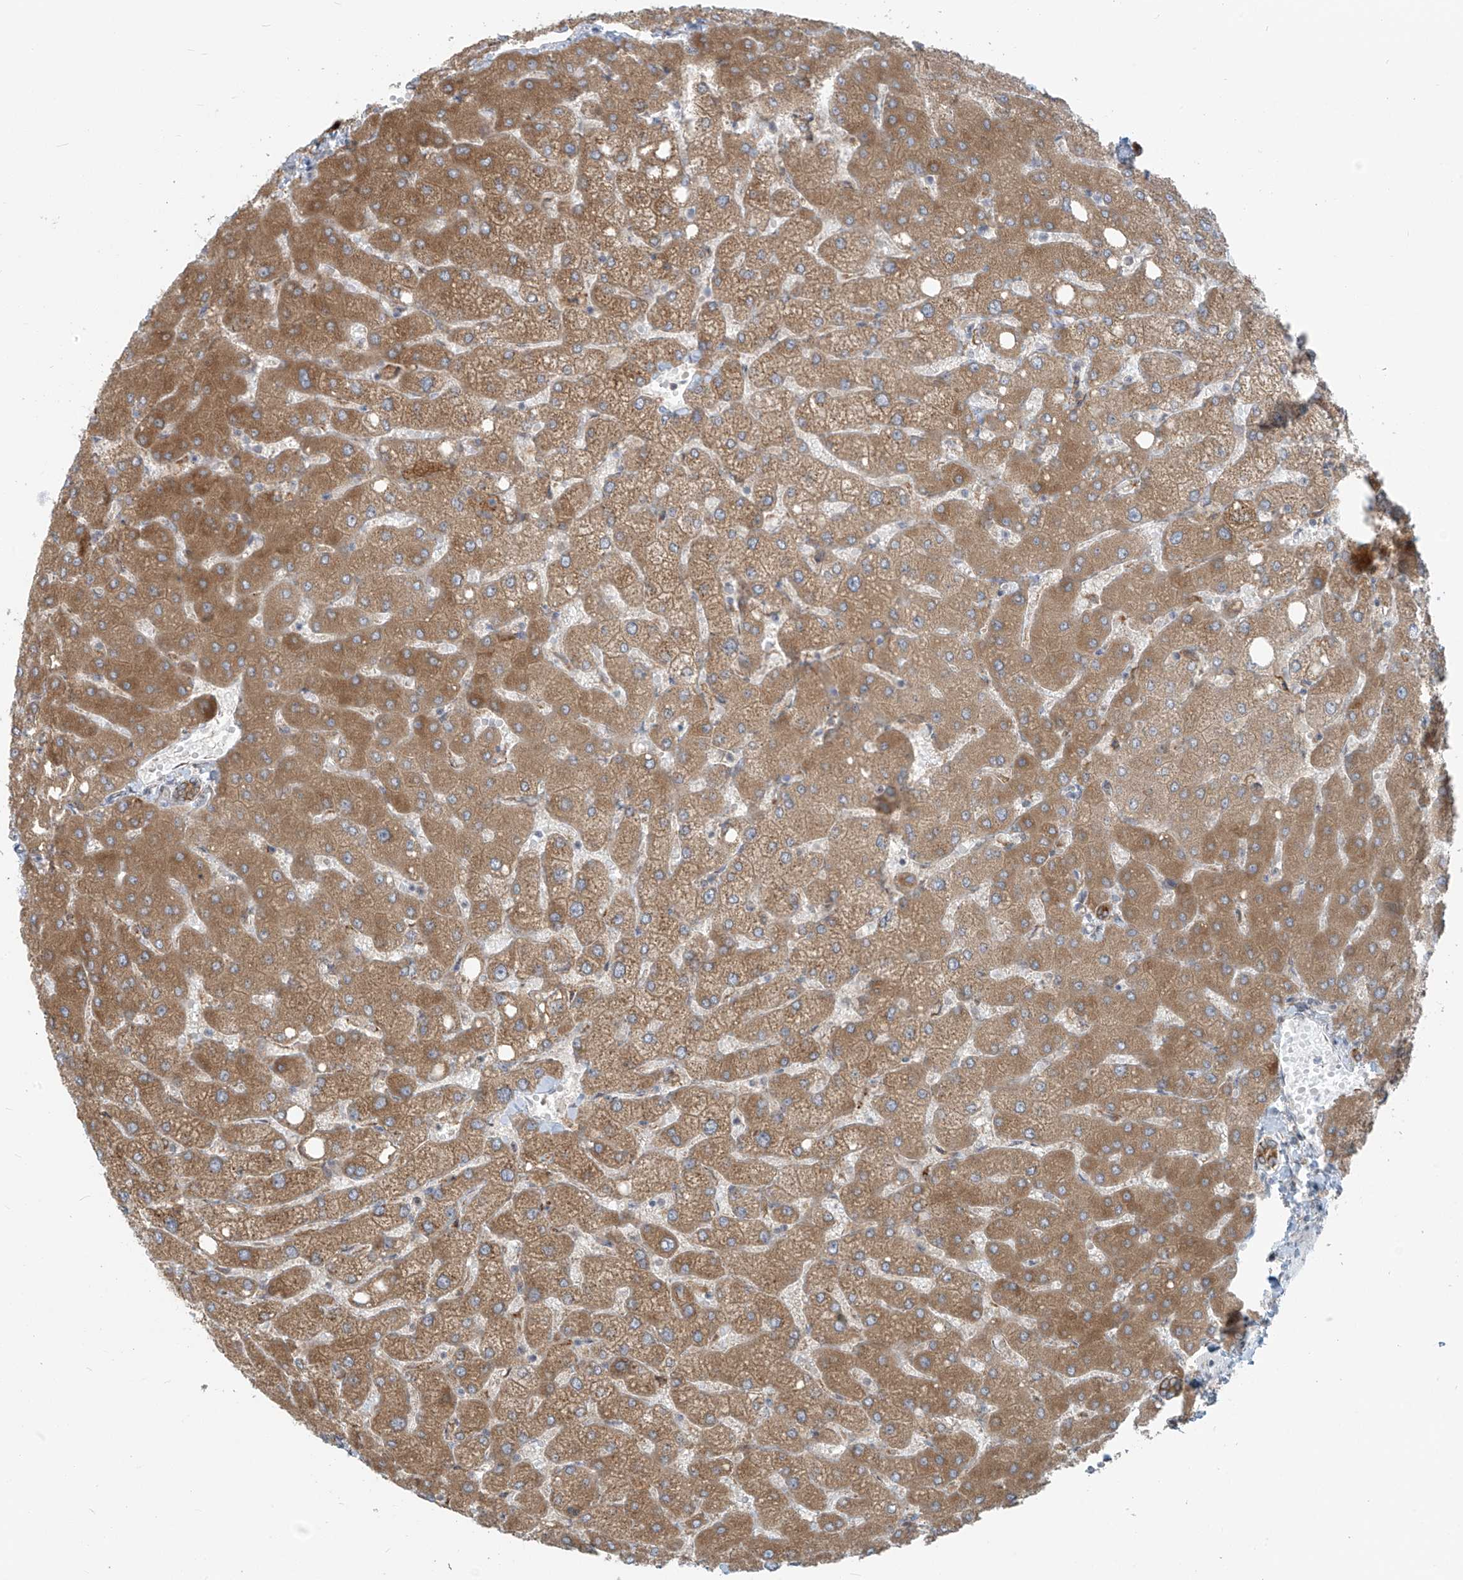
{"staining": {"intensity": "moderate", "quantity": ">75%", "location": "cytoplasmic/membranous"}, "tissue": "liver", "cell_type": "Cholangiocytes", "image_type": "normal", "snomed": [{"axis": "morphology", "description": "Normal tissue, NOS"}, {"axis": "topography", "description": "Liver"}], "caption": "Benign liver was stained to show a protein in brown. There is medium levels of moderate cytoplasmic/membranous expression in approximately >75% of cholangiocytes.", "gene": "KATNIP", "patient": {"sex": "female", "age": 54}}